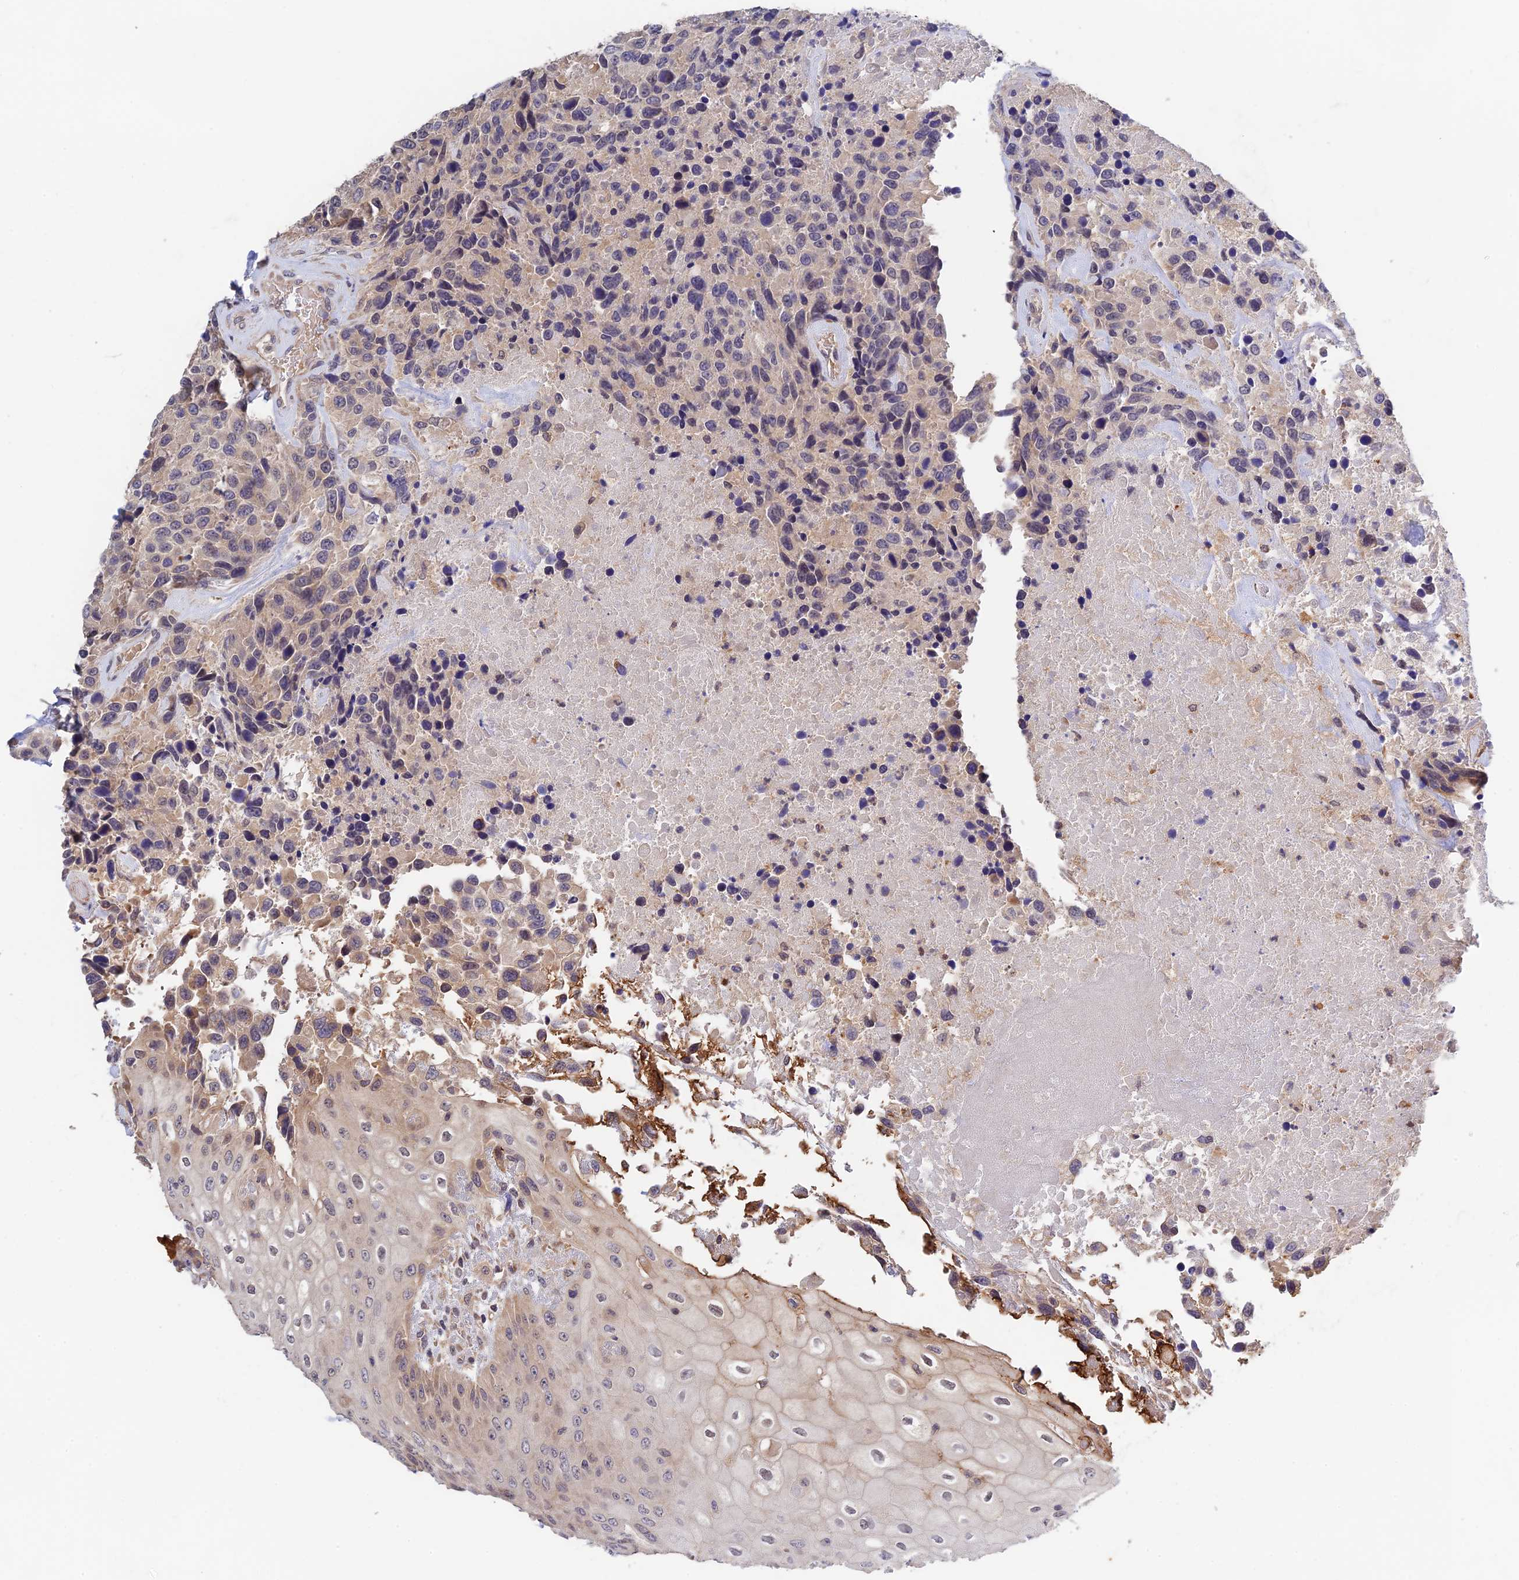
{"staining": {"intensity": "weak", "quantity": "<25%", "location": "cytoplasmic/membranous"}, "tissue": "urothelial cancer", "cell_type": "Tumor cells", "image_type": "cancer", "snomed": [{"axis": "morphology", "description": "Urothelial carcinoma, High grade"}, {"axis": "topography", "description": "Urinary bladder"}], "caption": "DAB immunohistochemical staining of urothelial cancer demonstrates no significant staining in tumor cells. (Brightfield microscopy of DAB (3,3'-diaminobenzidine) IHC at high magnification).", "gene": "CWH43", "patient": {"sex": "female", "age": 70}}